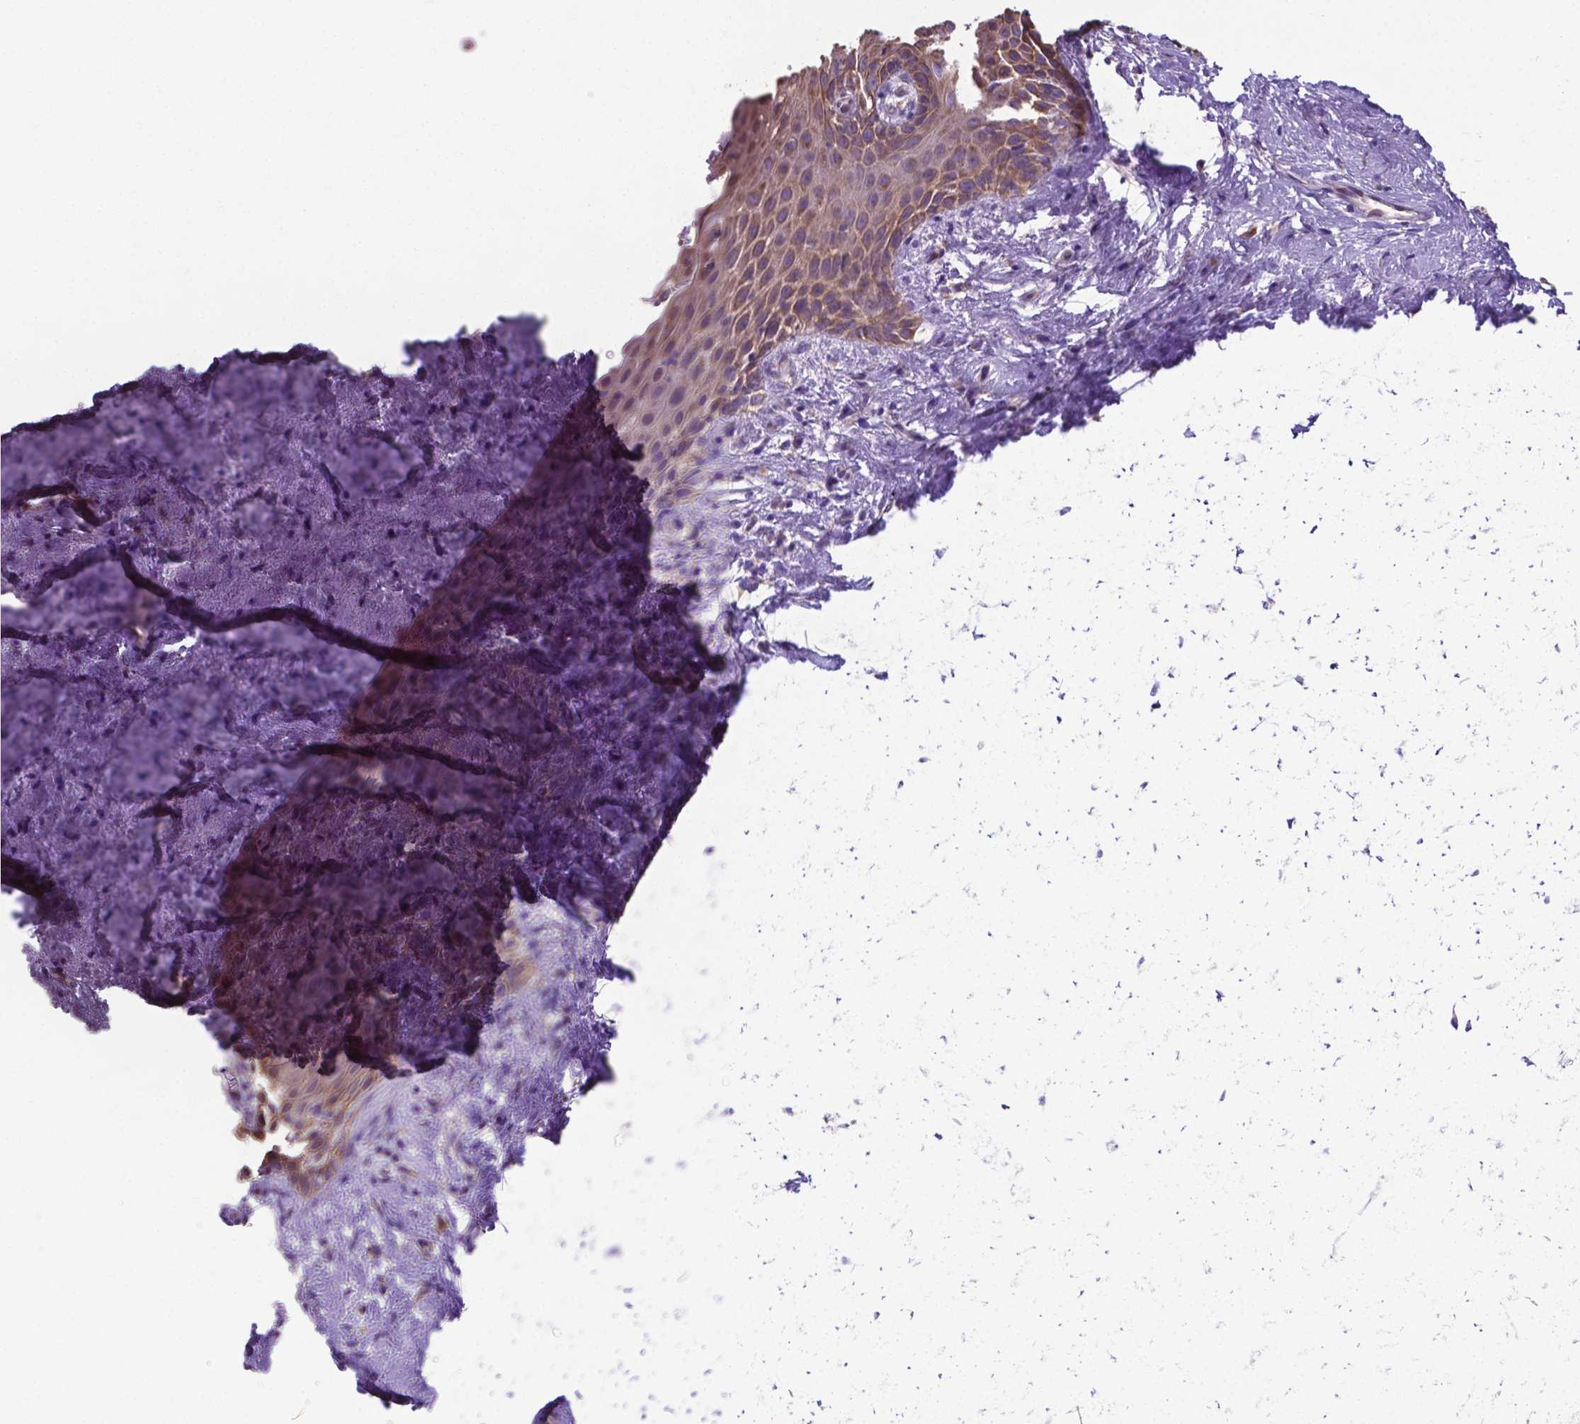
{"staining": {"intensity": "moderate", "quantity": ">75%", "location": "cytoplasmic/membranous"}, "tissue": "skin", "cell_type": "Epidermal cells", "image_type": "normal", "snomed": [{"axis": "morphology", "description": "Normal tissue, NOS"}, {"axis": "topography", "description": "Anal"}], "caption": "A histopathology image showing moderate cytoplasmic/membranous staining in about >75% of epidermal cells in normal skin, as visualized by brown immunohistochemical staining.", "gene": "RPL6", "patient": {"sex": "female", "age": 46}}